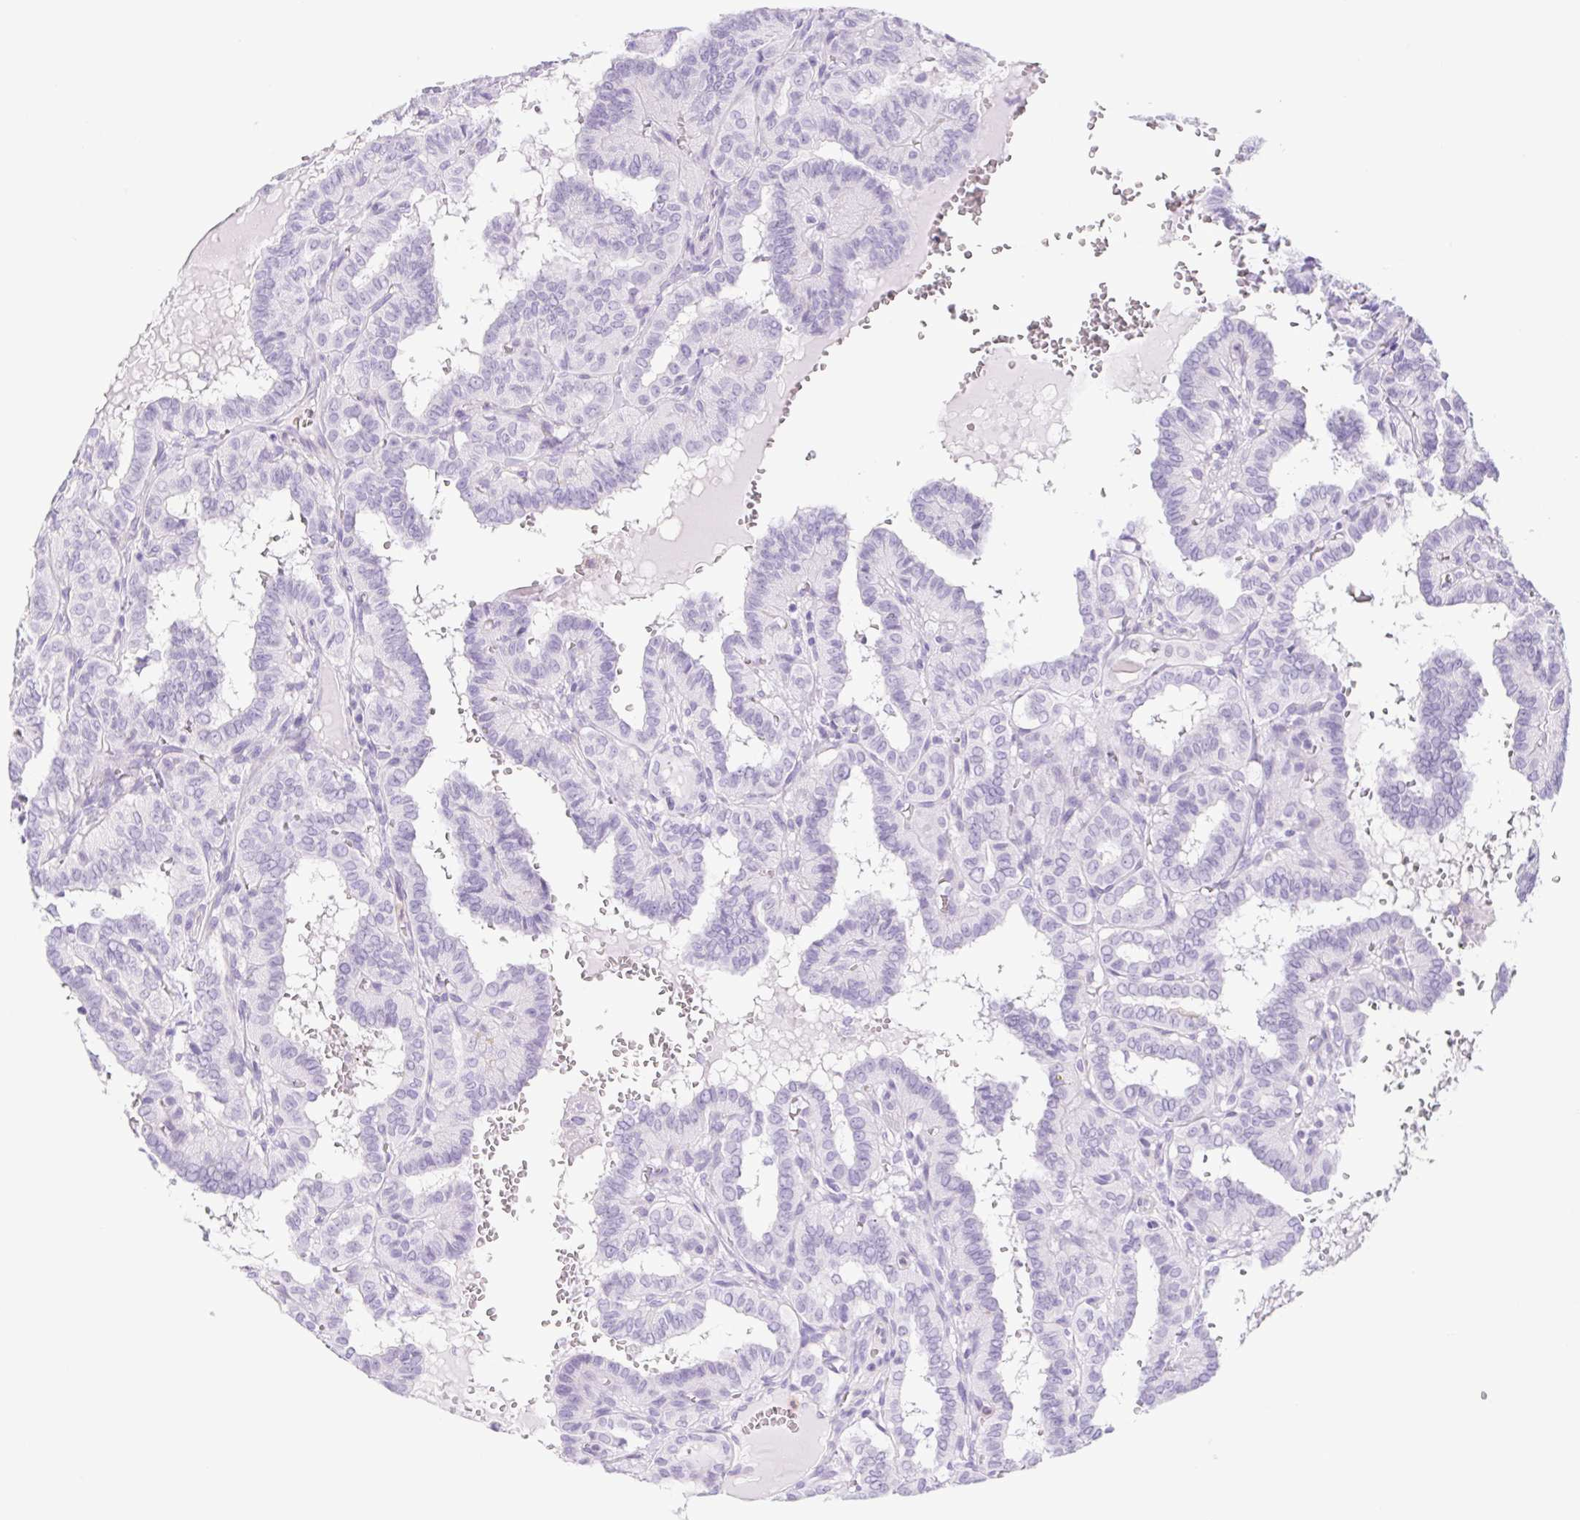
{"staining": {"intensity": "negative", "quantity": "none", "location": "none"}, "tissue": "thyroid cancer", "cell_type": "Tumor cells", "image_type": "cancer", "snomed": [{"axis": "morphology", "description": "Papillary adenocarcinoma, NOS"}, {"axis": "topography", "description": "Thyroid gland"}], "caption": "Tumor cells show no significant protein expression in papillary adenocarcinoma (thyroid).", "gene": "CYP21A2", "patient": {"sex": "female", "age": 21}}